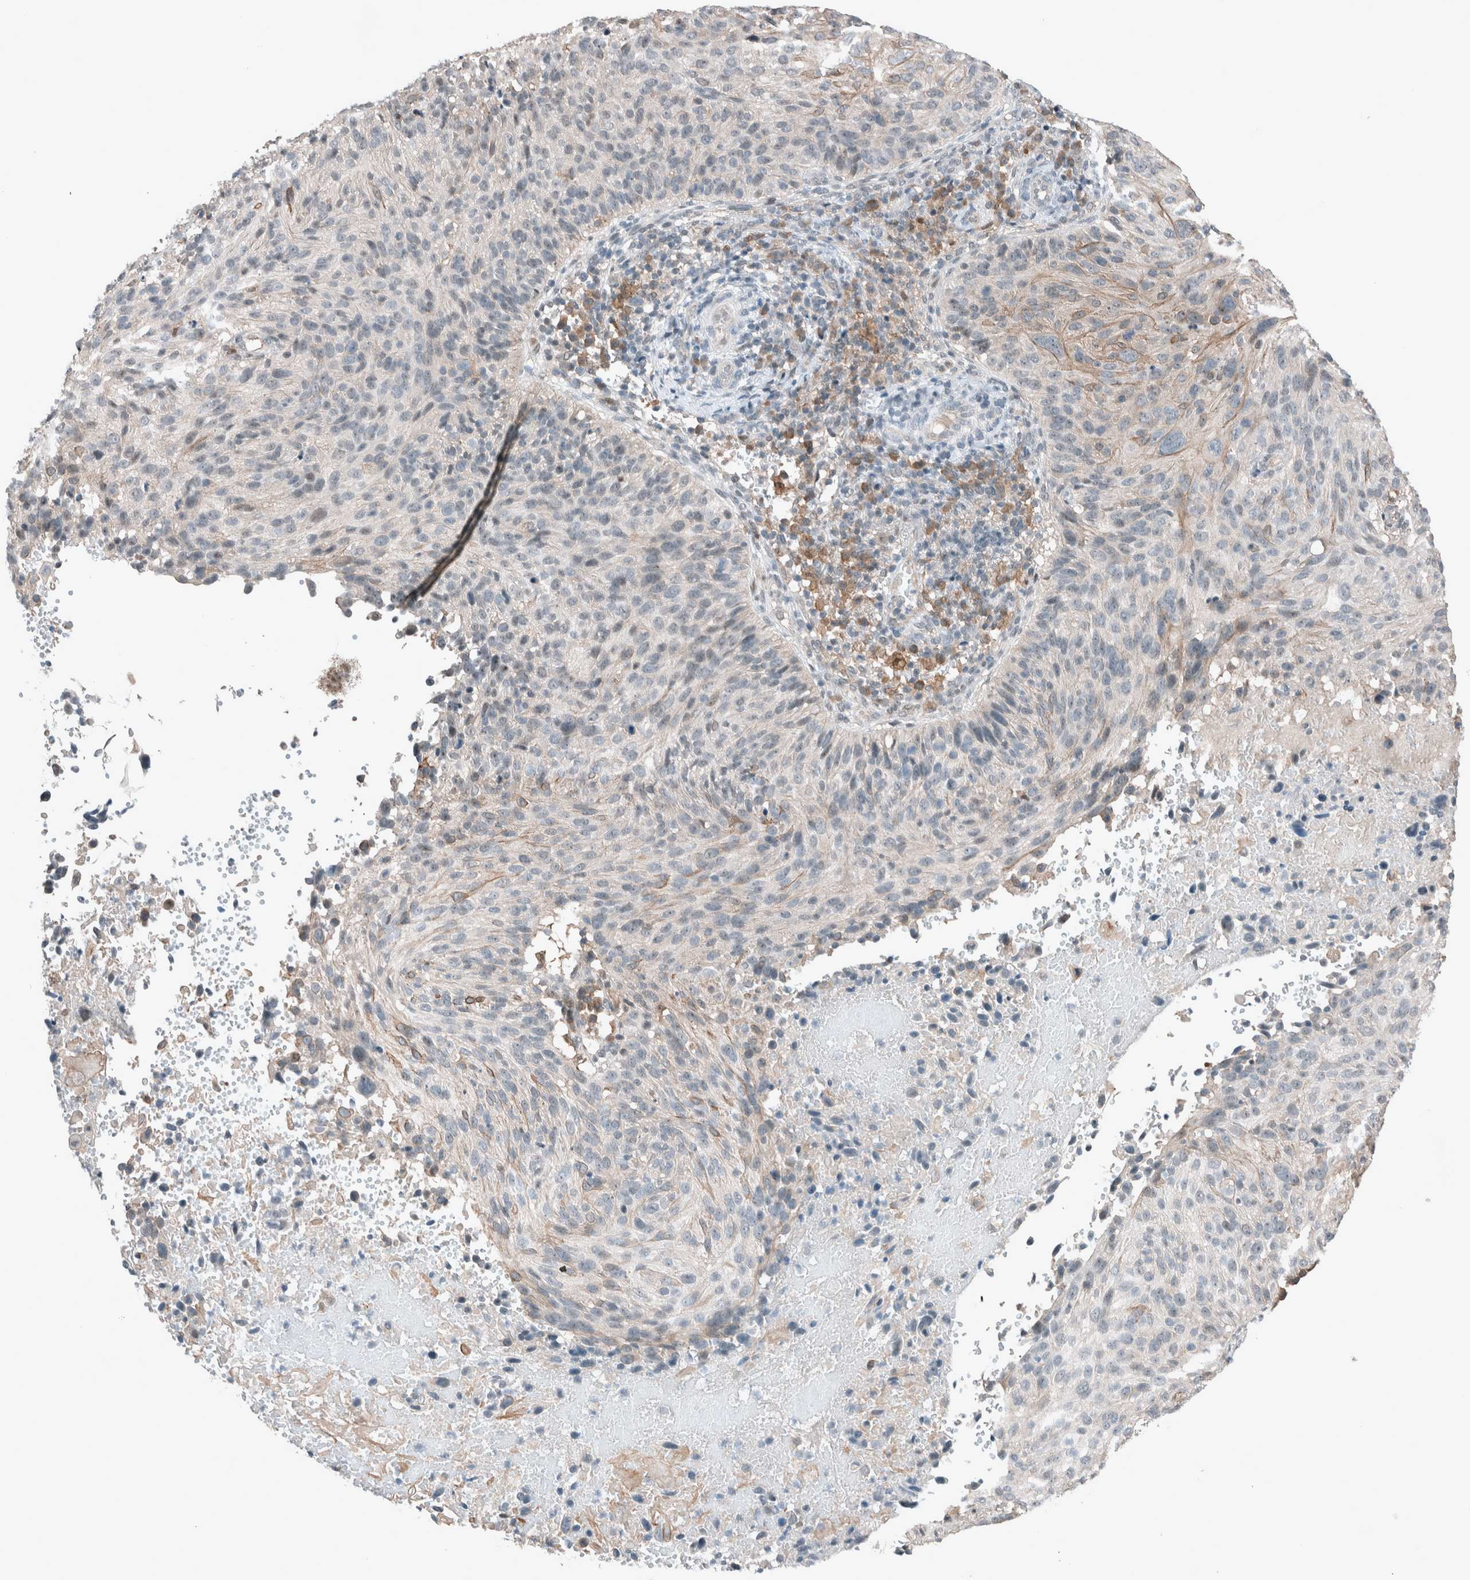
{"staining": {"intensity": "weak", "quantity": "<25%", "location": "cytoplasmic/membranous"}, "tissue": "cervical cancer", "cell_type": "Tumor cells", "image_type": "cancer", "snomed": [{"axis": "morphology", "description": "Squamous cell carcinoma, NOS"}, {"axis": "topography", "description": "Cervix"}], "caption": "This micrograph is of squamous cell carcinoma (cervical) stained with IHC to label a protein in brown with the nuclei are counter-stained blue. There is no positivity in tumor cells. The staining is performed using DAB (3,3'-diaminobenzidine) brown chromogen with nuclei counter-stained in using hematoxylin.", "gene": "RALGDS", "patient": {"sex": "female", "age": 74}}